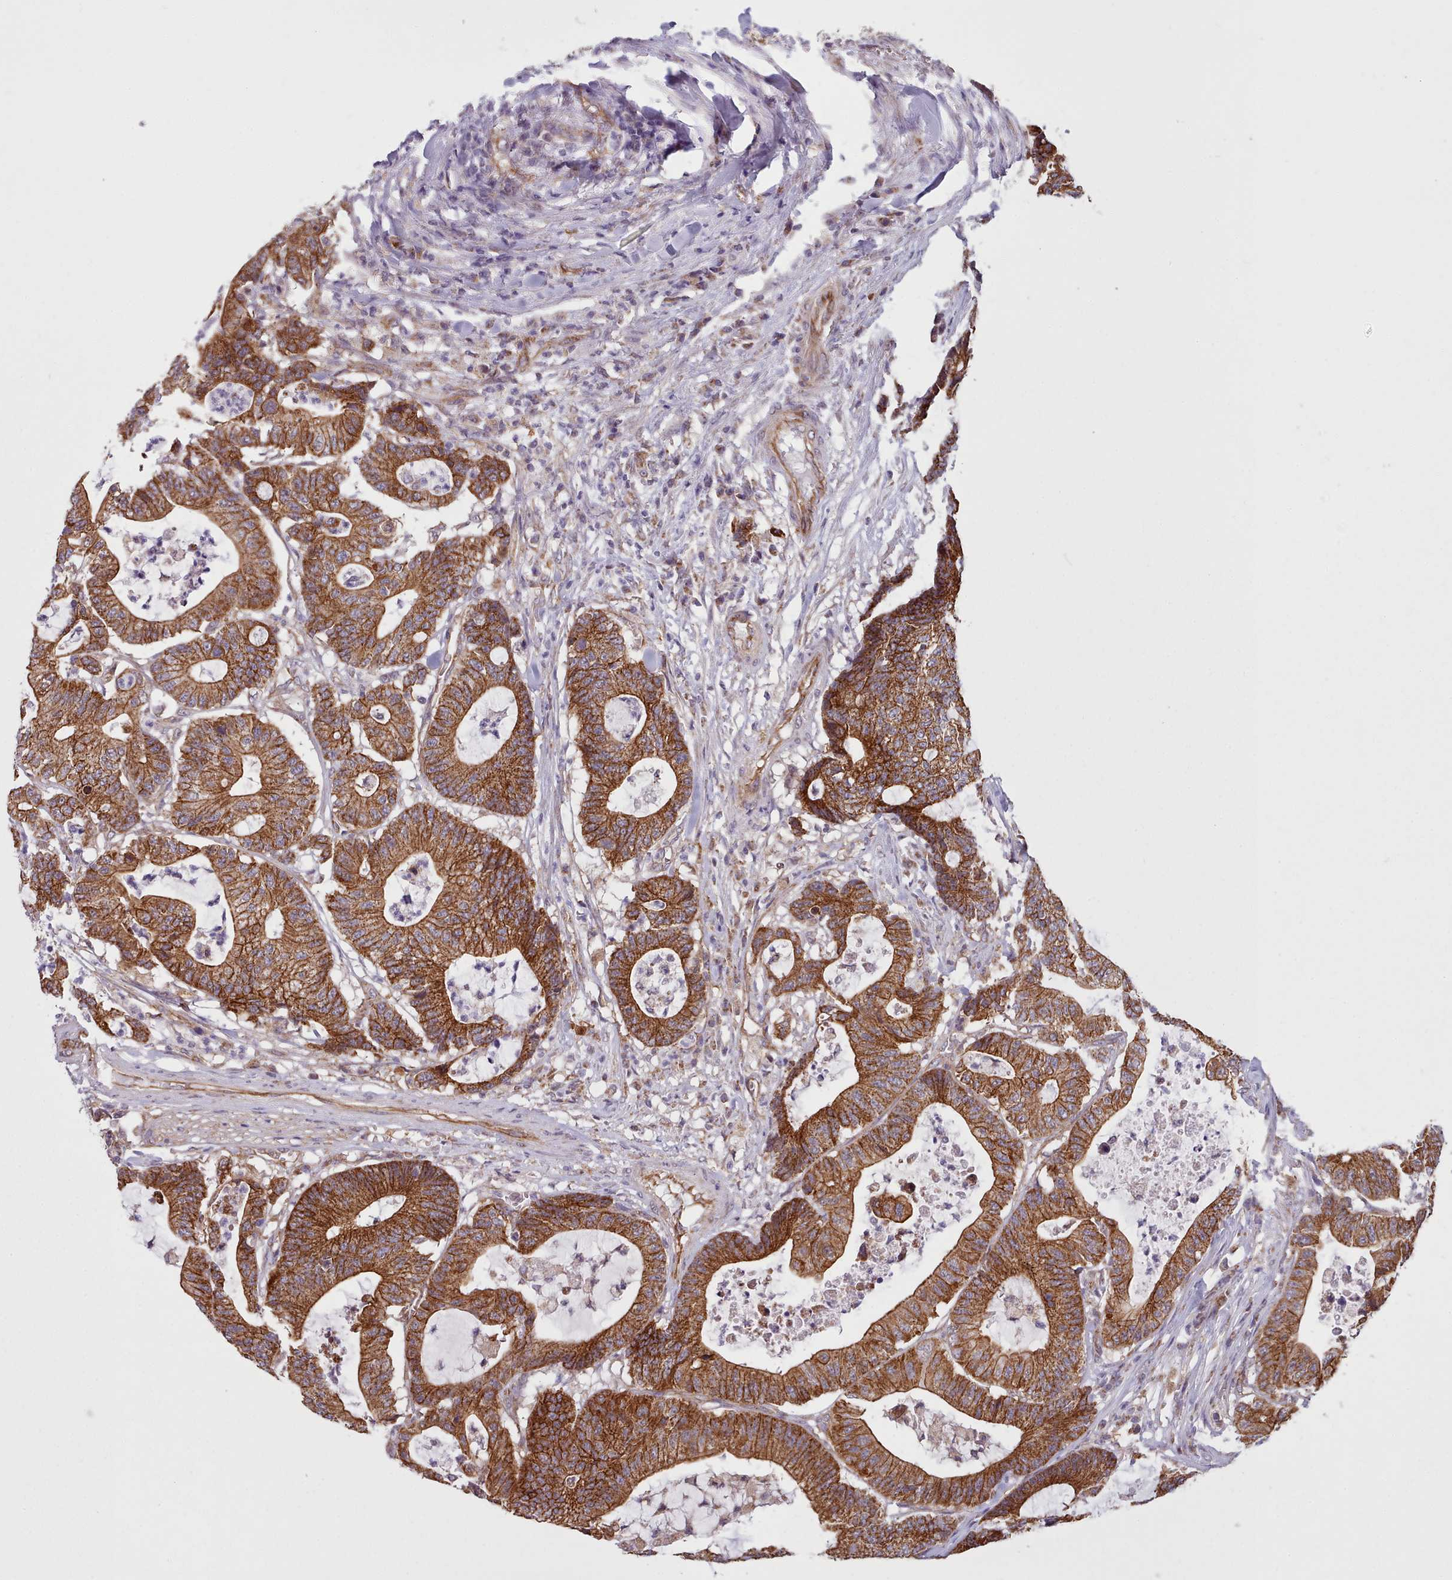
{"staining": {"intensity": "strong", "quantity": ">75%", "location": "cytoplasmic/membranous"}, "tissue": "colorectal cancer", "cell_type": "Tumor cells", "image_type": "cancer", "snomed": [{"axis": "morphology", "description": "Adenocarcinoma, NOS"}, {"axis": "topography", "description": "Colon"}], "caption": "This image shows colorectal adenocarcinoma stained with immunohistochemistry (IHC) to label a protein in brown. The cytoplasmic/membranous of tumor cells show strong positivity for the protein. Nuclei are counter-stained blue.", "gene": "MRPL46", "patient": {"sex": "female", "age": 84}}